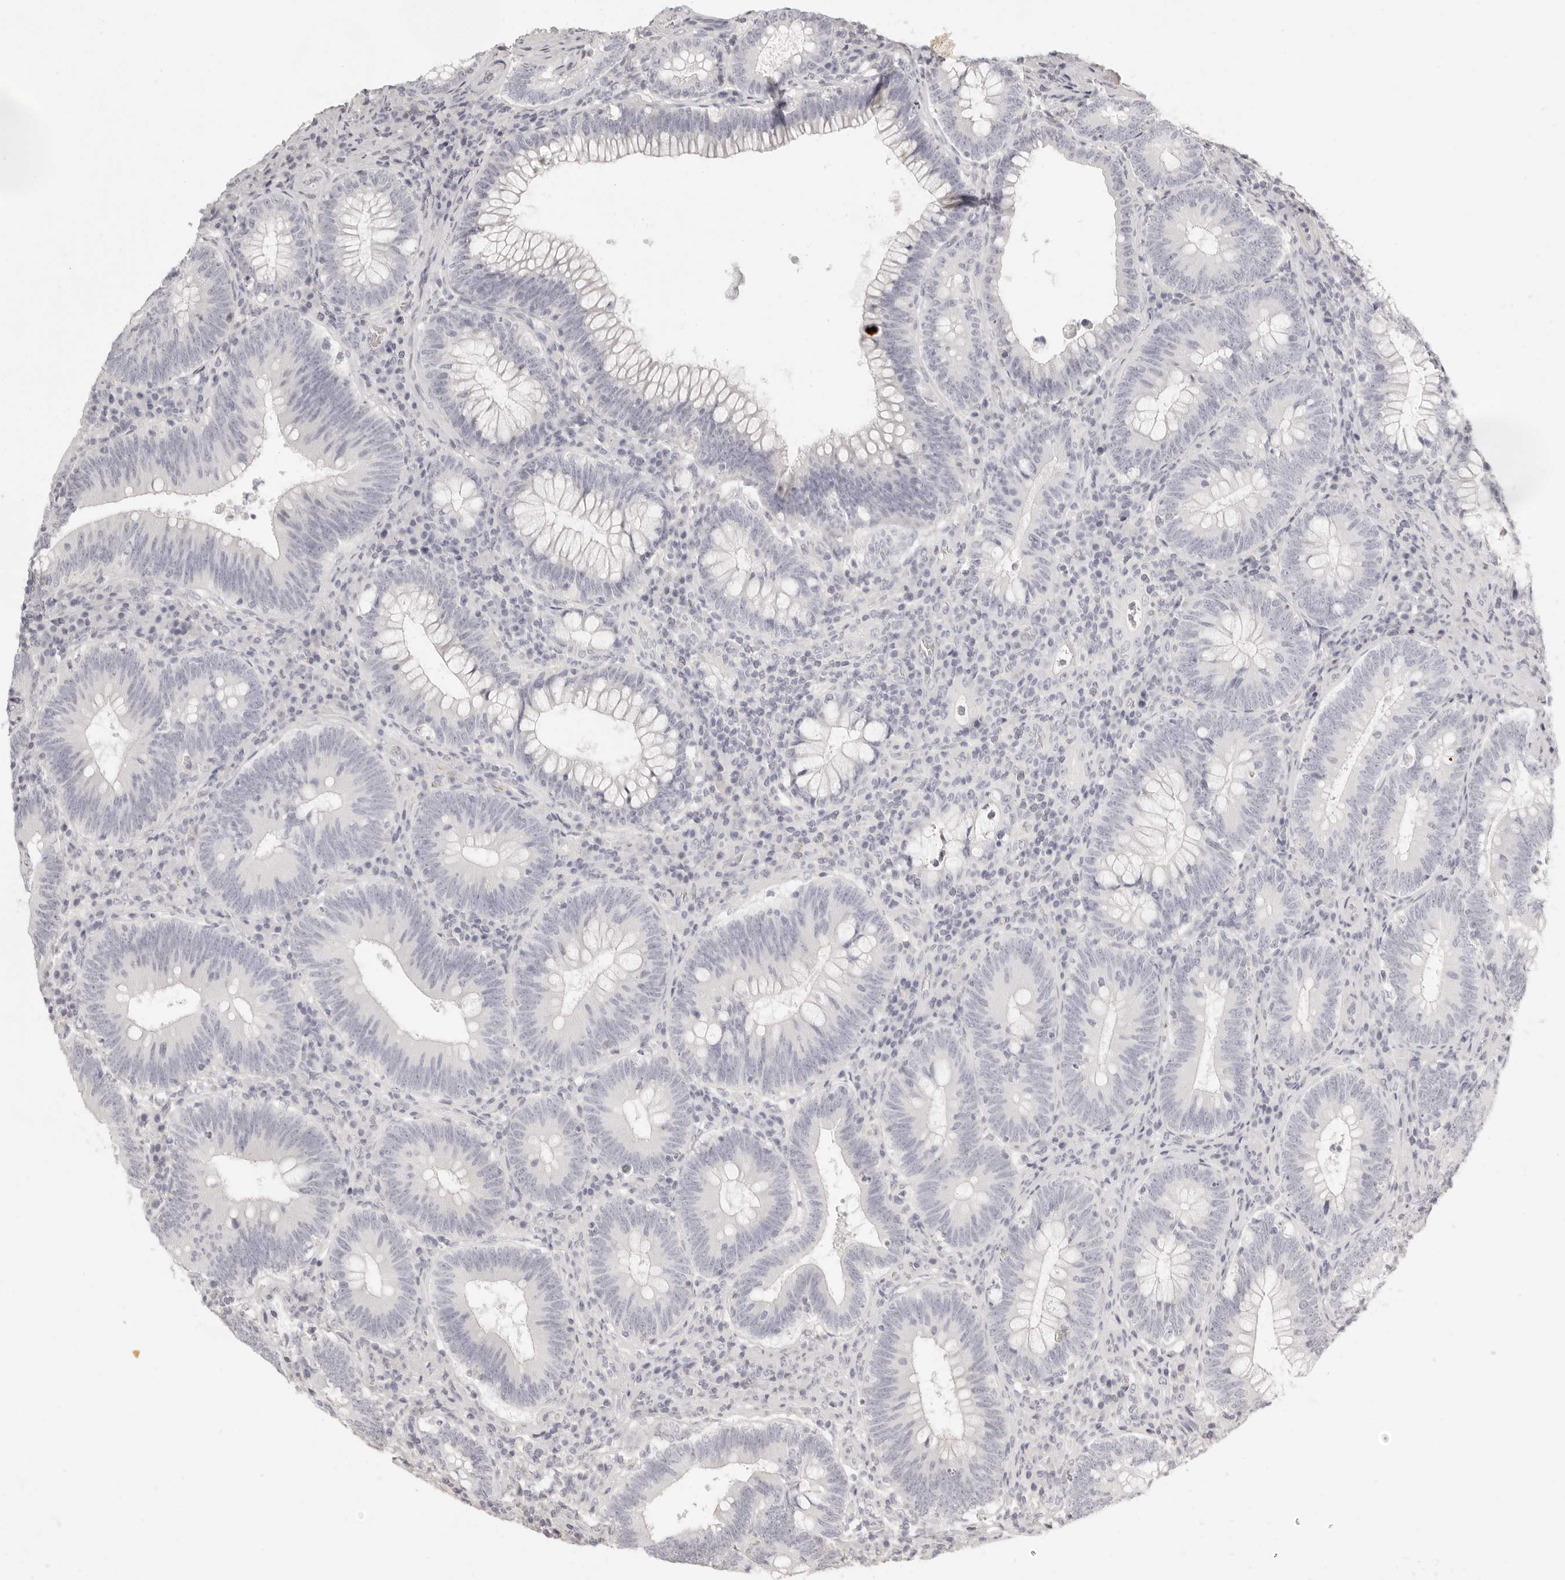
{"staining": {"intensity": "negative", "quantity": "none", "location": "none"}, "tissue": "colorectal cancer", "cell_type": "Tumor cells", "image_type": "cancer", "snomed": [{"axis": "morphology", "description": "Normal tissue, NOS"}, {"axis": "topography", "description": "Colon"}], "caption": "Immunohistochemistry of colorectal cancer reveals no positivity in tumor cells. (Stains: DAB (3,3'-diaminobenzidine) immunohistochemistry with hematoxylin counter stain, Microscopy: brightfield microscopy at high magnification).", "gene": "FABP1", "patient": {"sex": "female", "age": 82}}